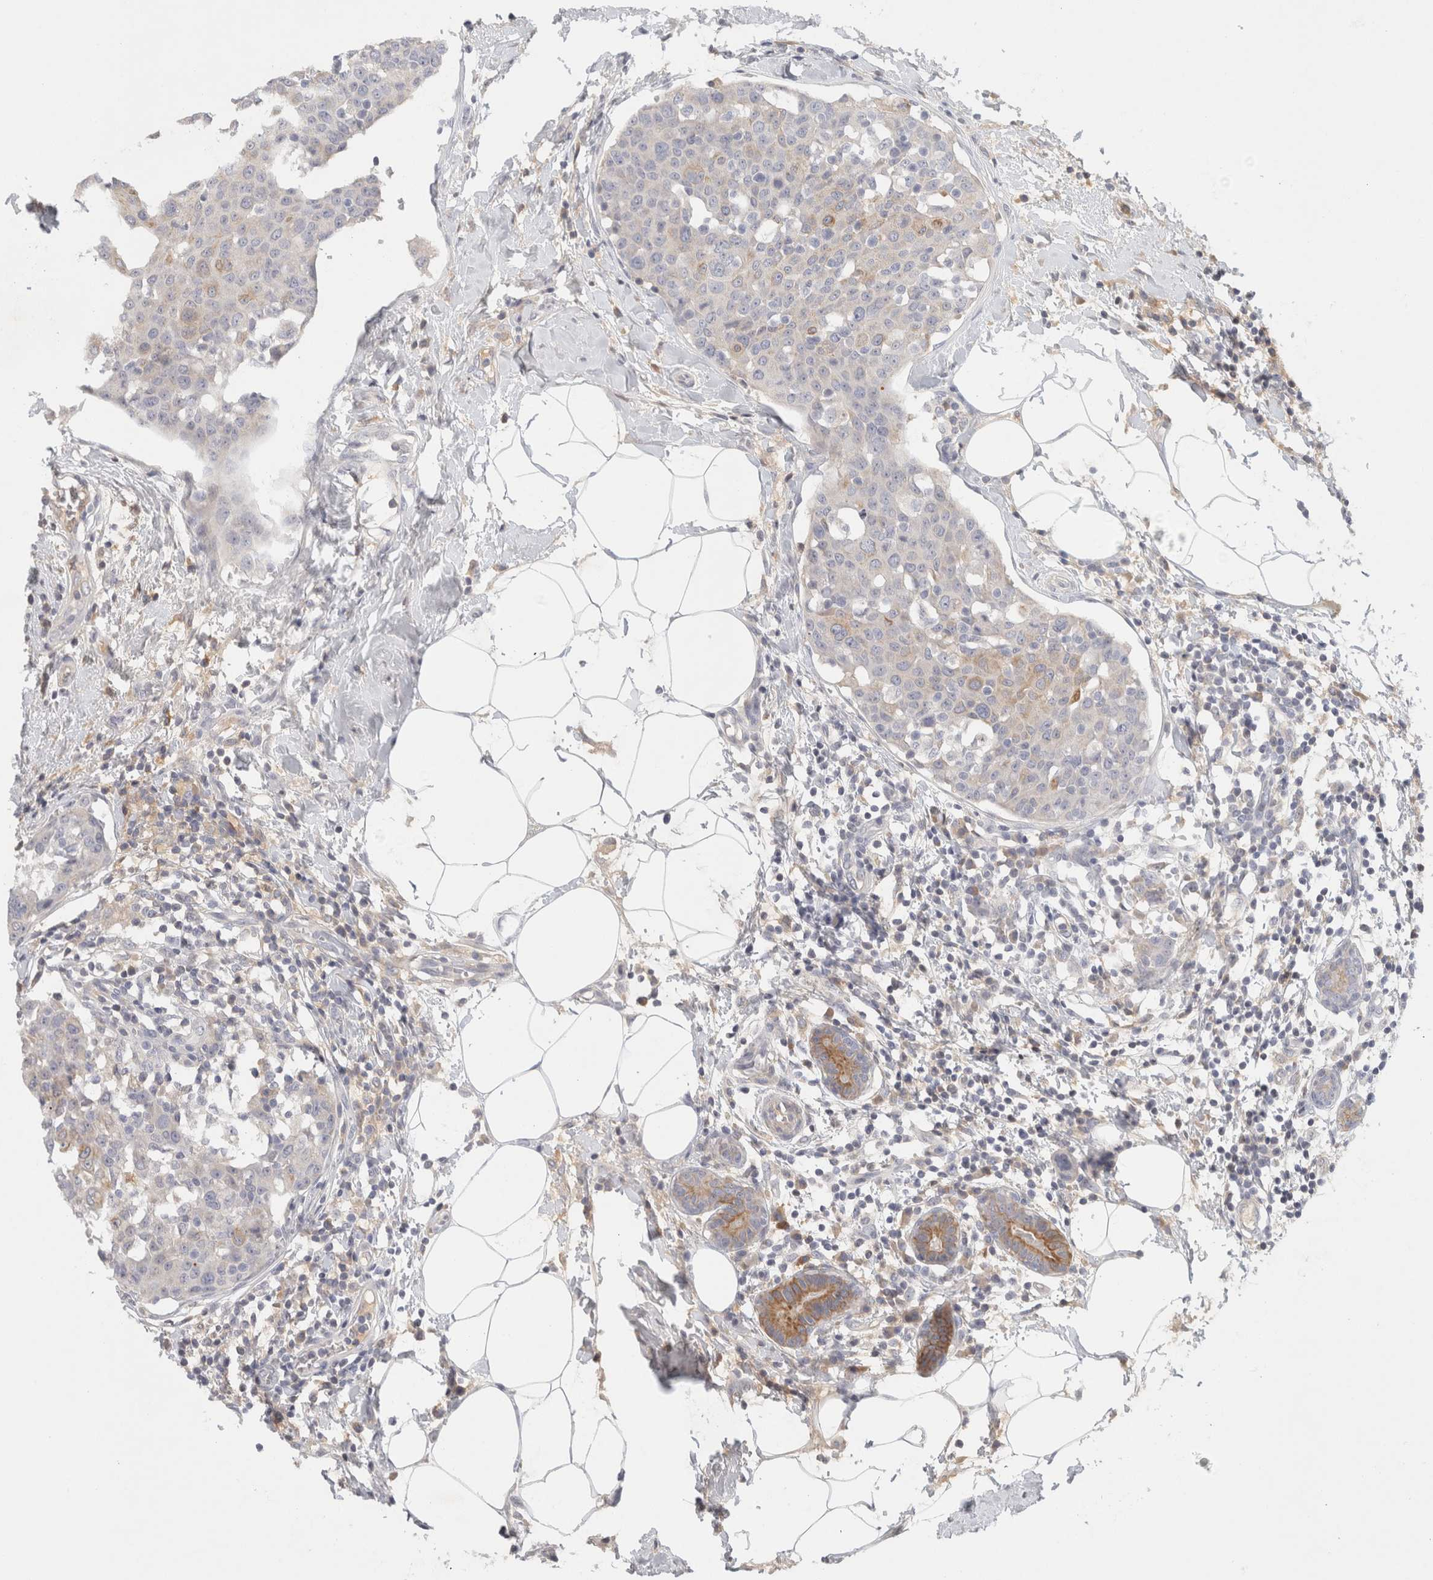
{"staining": {"intensity": "weak", "quantity": "<25%", "location": "cytoplasmic/membranous"}, "tissue": "breast cancer", "cell_type": "Tumor cells", "image_type": "cancer", "snomed": [{"axis": "morphology", "description": "Normal tissue, NOS"}, {"axis": "morphology", "description": "Duct carcinoma"}, {"axis": "topography", "description": "Breast"}], "caption": "This micrograph is of breast cancer stained with immunohistochemistry (IHC) to label a protein in brown with the nuclei are counter-stained blue. There is no positivity in tumor cells.", "gene": "STK31", "patient": {"sex": "female", "age": 37}}